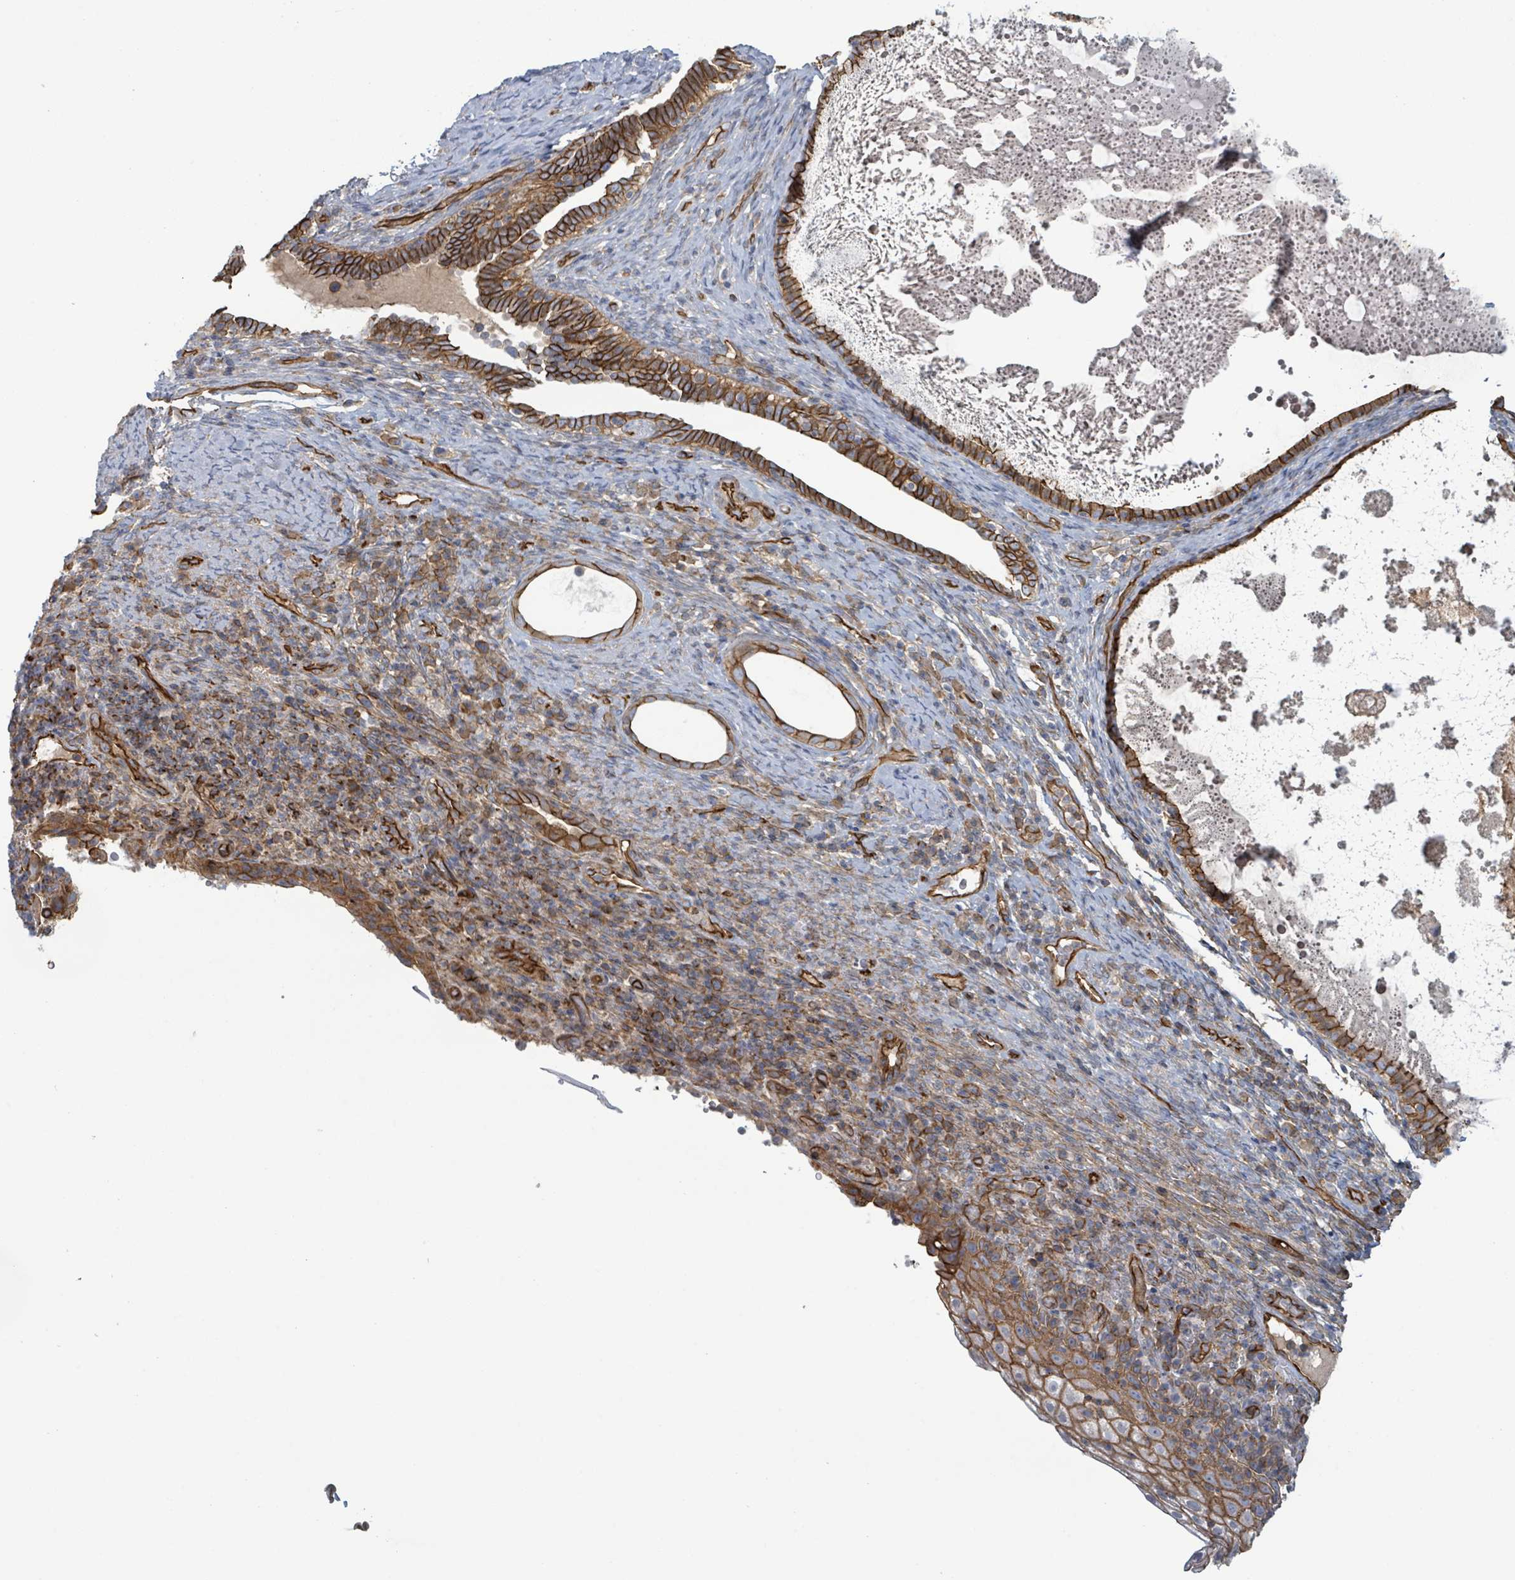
{"staining": {"intensity": "strong", "quantity": ">75%", "location": "cytoplasmic/membranous"}, "tissue": "cervical cancer", "cell_type": "Tumor cells", "image_type": "cancer", "snomed": [{"axis": "morphology", "description": "Squamous cell carcinoma, NOS"}, {"axis": "topography", "description": "Cervix"}], "caption": "This photomicrograph shows cervical cancer (squamous cell carcinoma) stained with IHC to label a protein in brown. The cytoplasmic/membranous of tumor cells show strong positivity for the protein. Nuclei are counter-stained blue.", "gene": "LDOC1", "patient": {"sex": "female", "age": 52}}